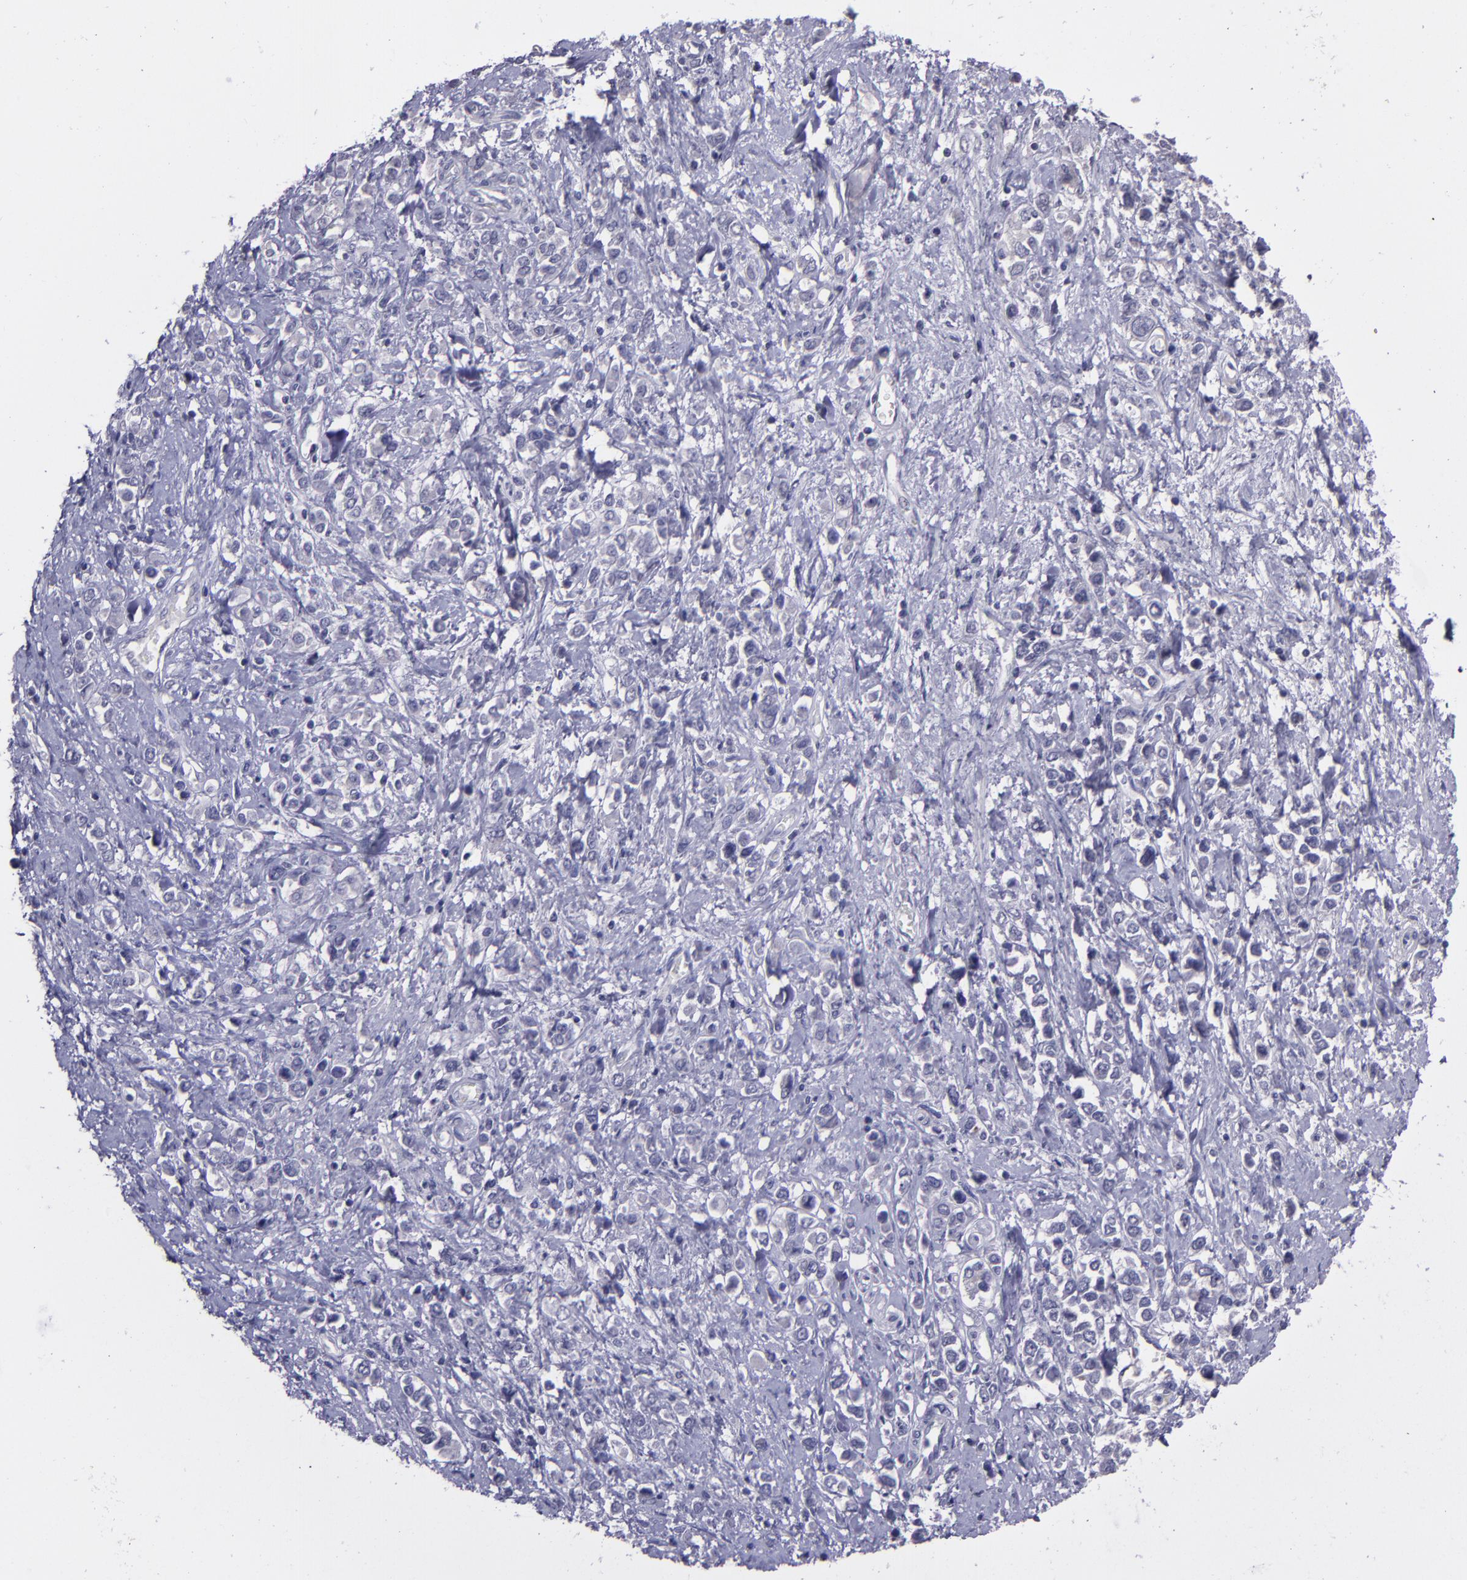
{"staining": {"intensity": "negative", "quantity": "none", "location": "none"}, "tissue": "stomach cancer", "cell_type": "Tumor cells", "image_type": "cancer", "snomed": [{"axis": "morphology", "description": "Adenocarcinoma, NOS"}, {"axis": "topography", "description": "Stomach, upper"}], "caption": "This is a histopathology image of IHC staining of stomach cancer, which shows no expression in tumor cells. The staining is performed using DAB brown chromogen with nuclei counter-stained in using hematoxylin.", "gene": "MASP1", "patient": {"sex": "male", "age": 76}}